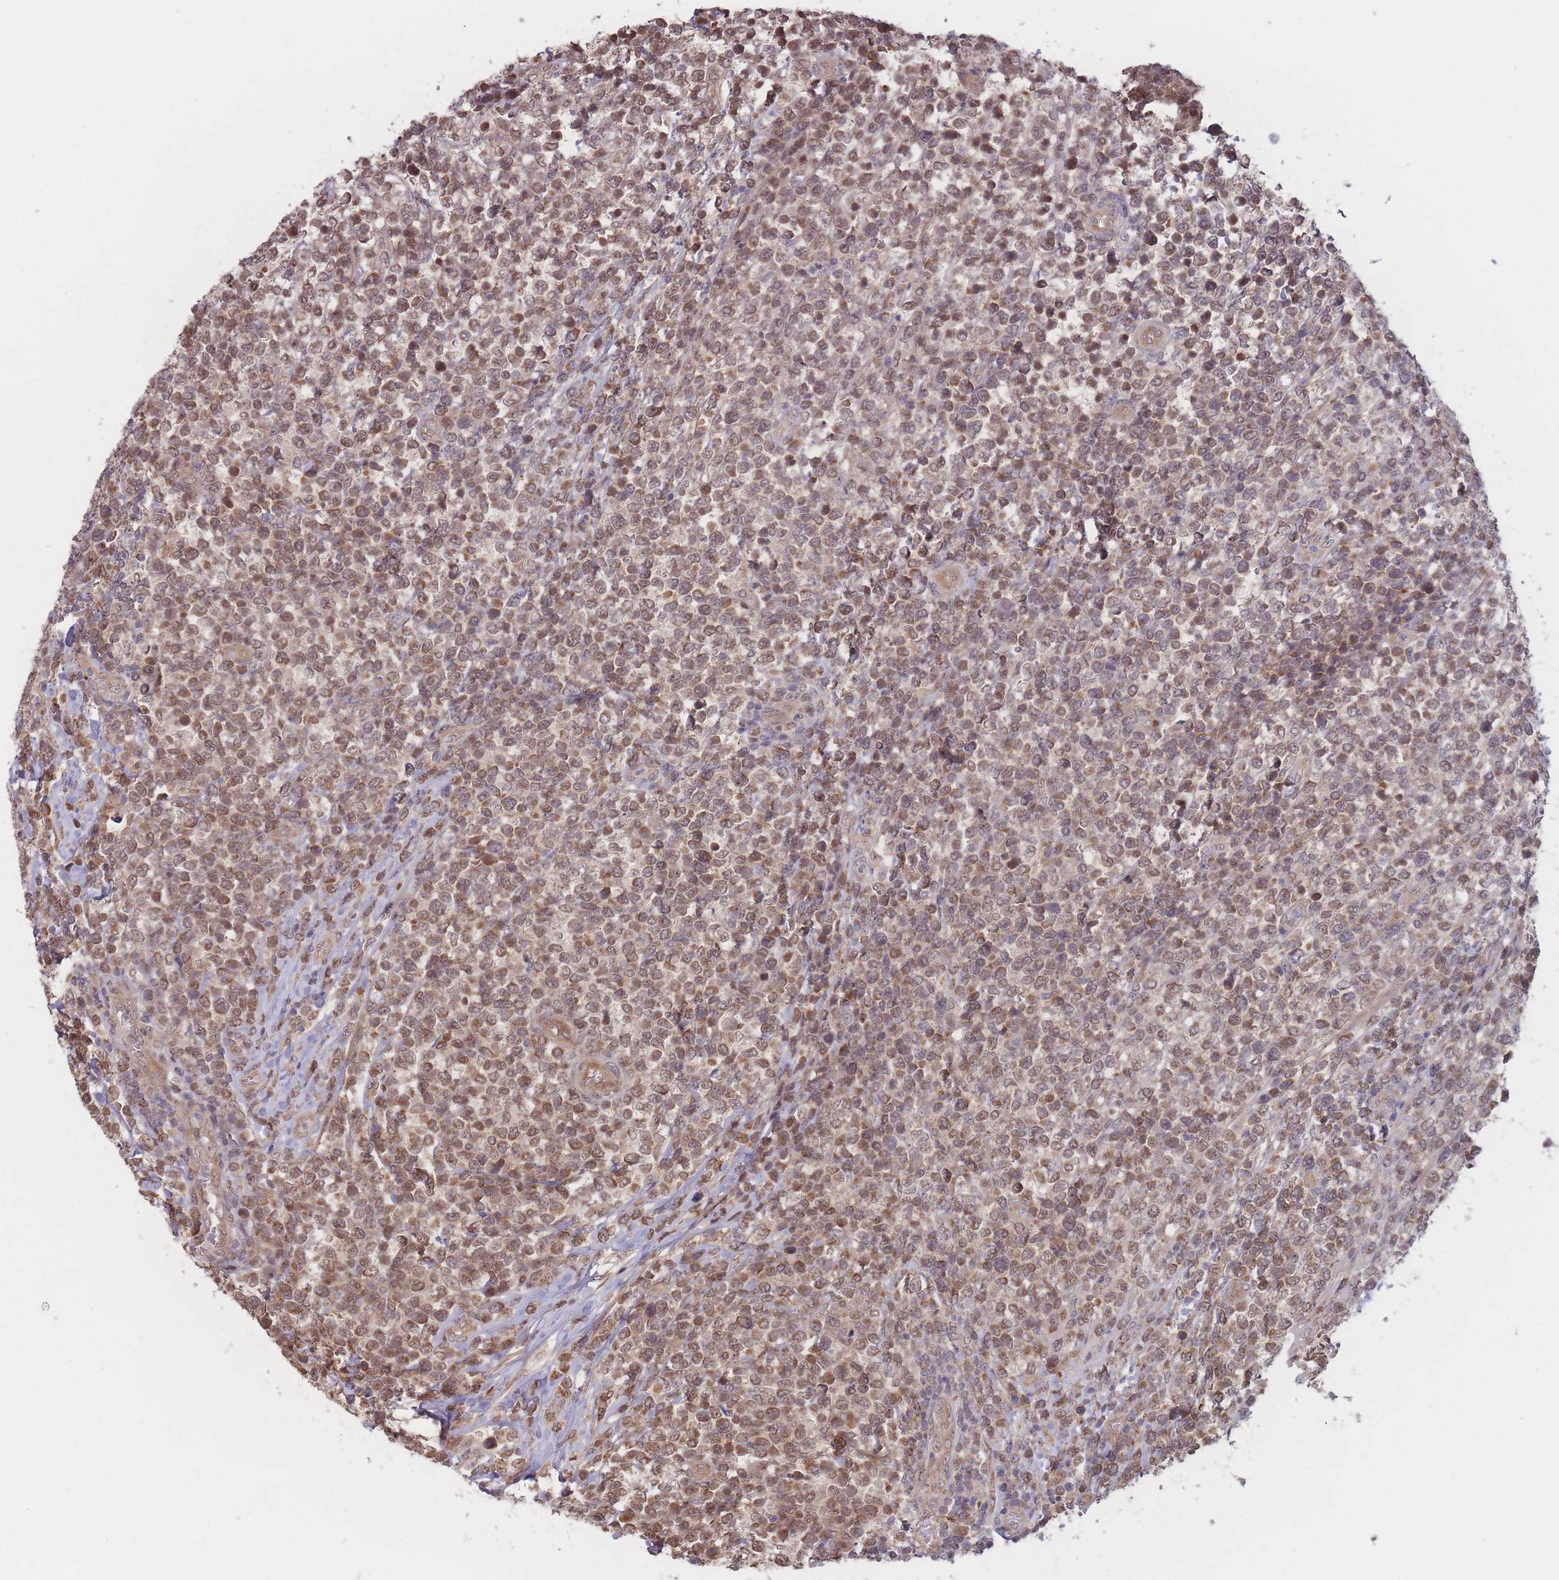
{"staining": {"intensity": "moderate", "quantity": ">75%", "location": "cytoplasmic/membranous,nuclear"}, "tissue": "lymphoma", "cell_type": "Tumor cells", "image_type": "cancer", "snomed": [{"axis": "morphology", "description": "Malignant lymphoma, non-Hodgkin's type, High grade"}, {"axis": "topography", "description": "Soft tissue"}], "caption": "A brown stain highlights moderate cytoplasmic/membranous and nuclear expression of a protein in high-grade malignant lymphoma, non-Hodgkin's type tumor cells.", "gene": "RPS18", "patient": {"sex": "female", "age": 56}}